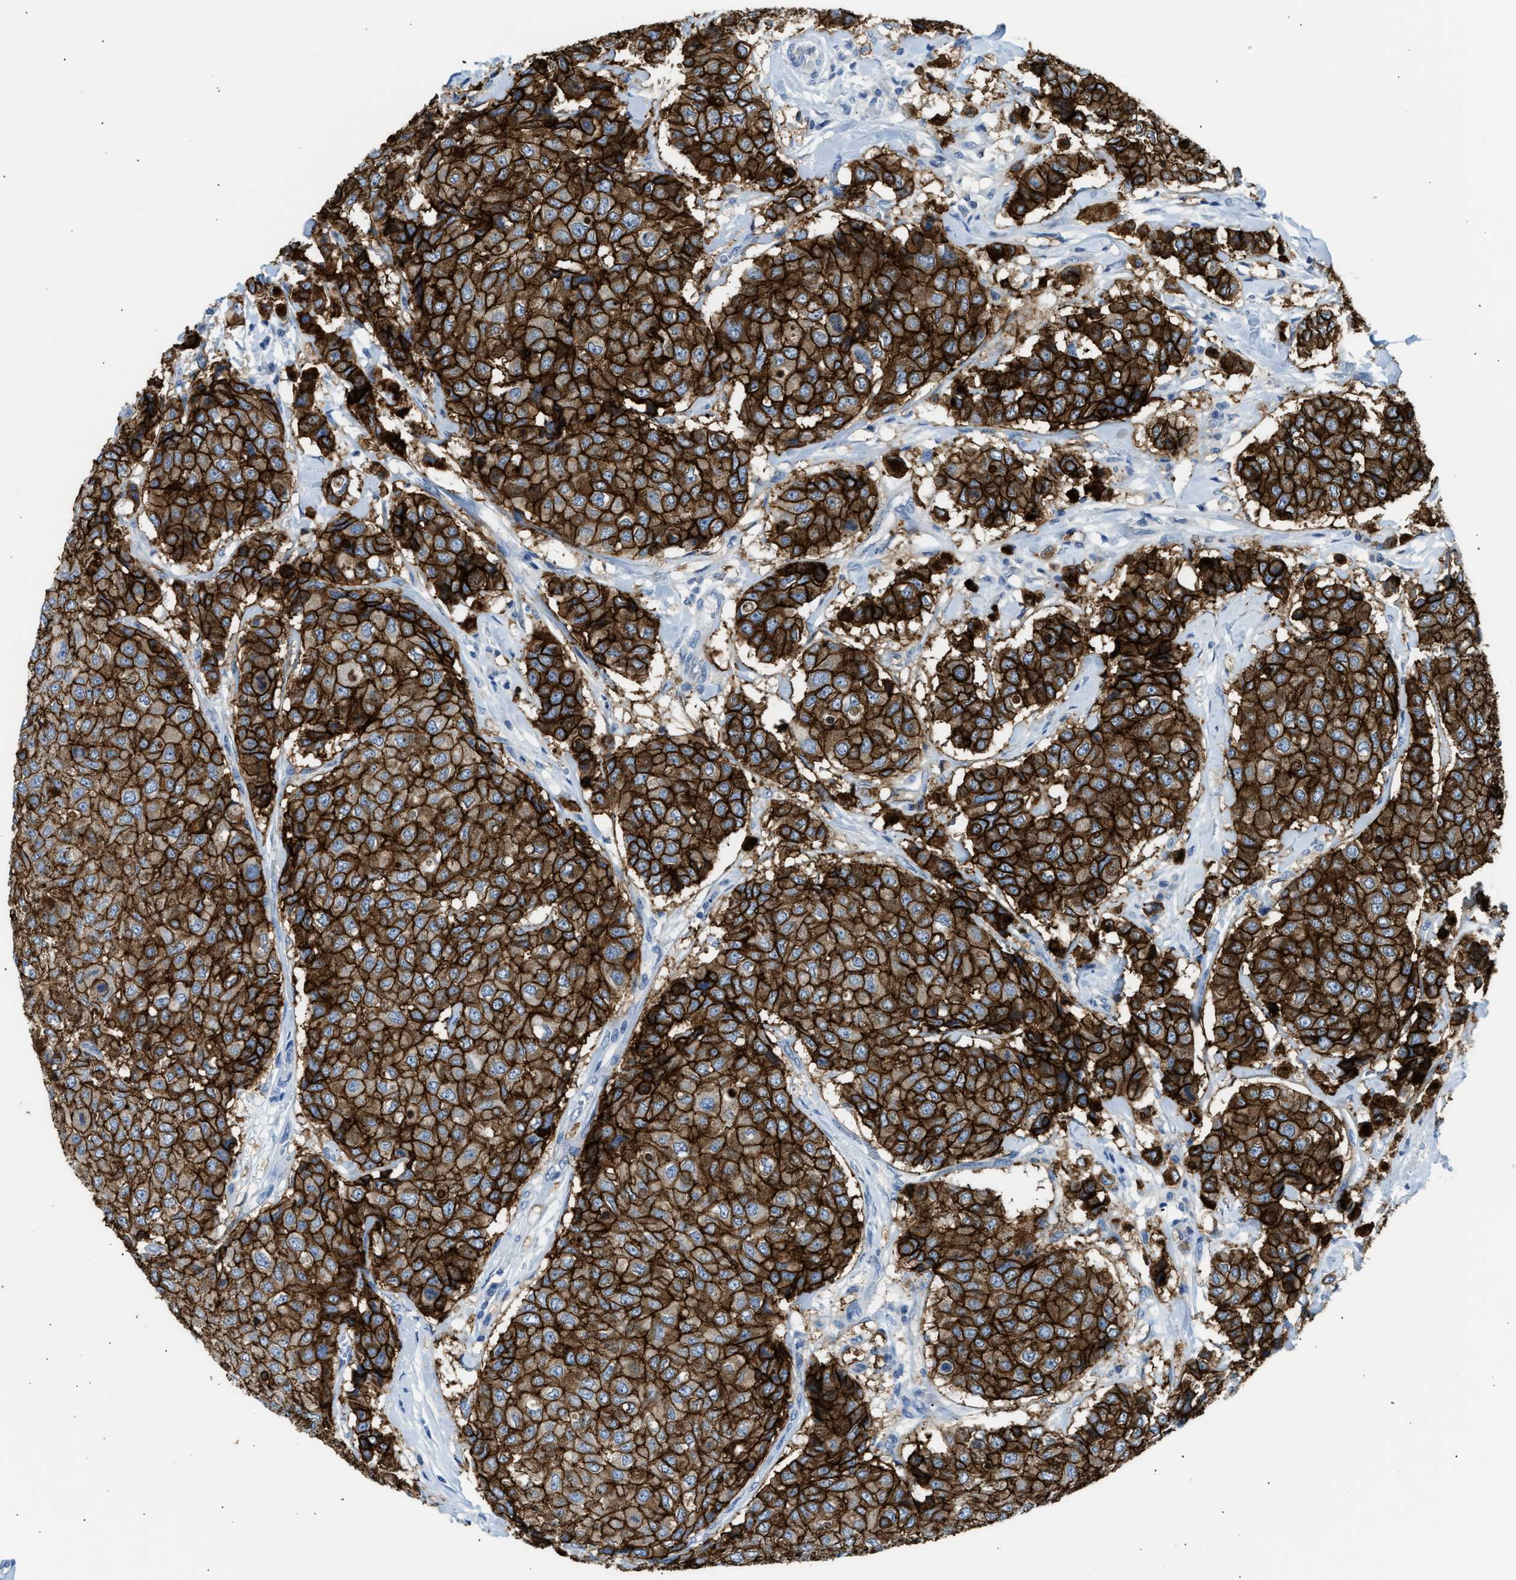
{"staining": {"intensity": "strong", "quantity": ">75%", "location": "cytoplasmic/membranous"}, "tissue": "breast cancer", "cell_type": "Tumor cells", "image_type": "cancer", "snomed": [{"axis": "morphology", "description": "Duct carcinoma"}, {"axis": "topography", "description": "Breast"}], "caption": "Immunohistochemical staining of human breast infiltrating ductal carcinoma displays high levels of strong cytoplasmic/membranous positivity in about >75% of tumor cells. The staining was performed using DAB to visualize the protein expression in brown, while the nuclei were stained in blue with hematoxylin (Magnification: 20x).", "gene": "ERBB2", "patient": {"sex": "female", "age": 27}}